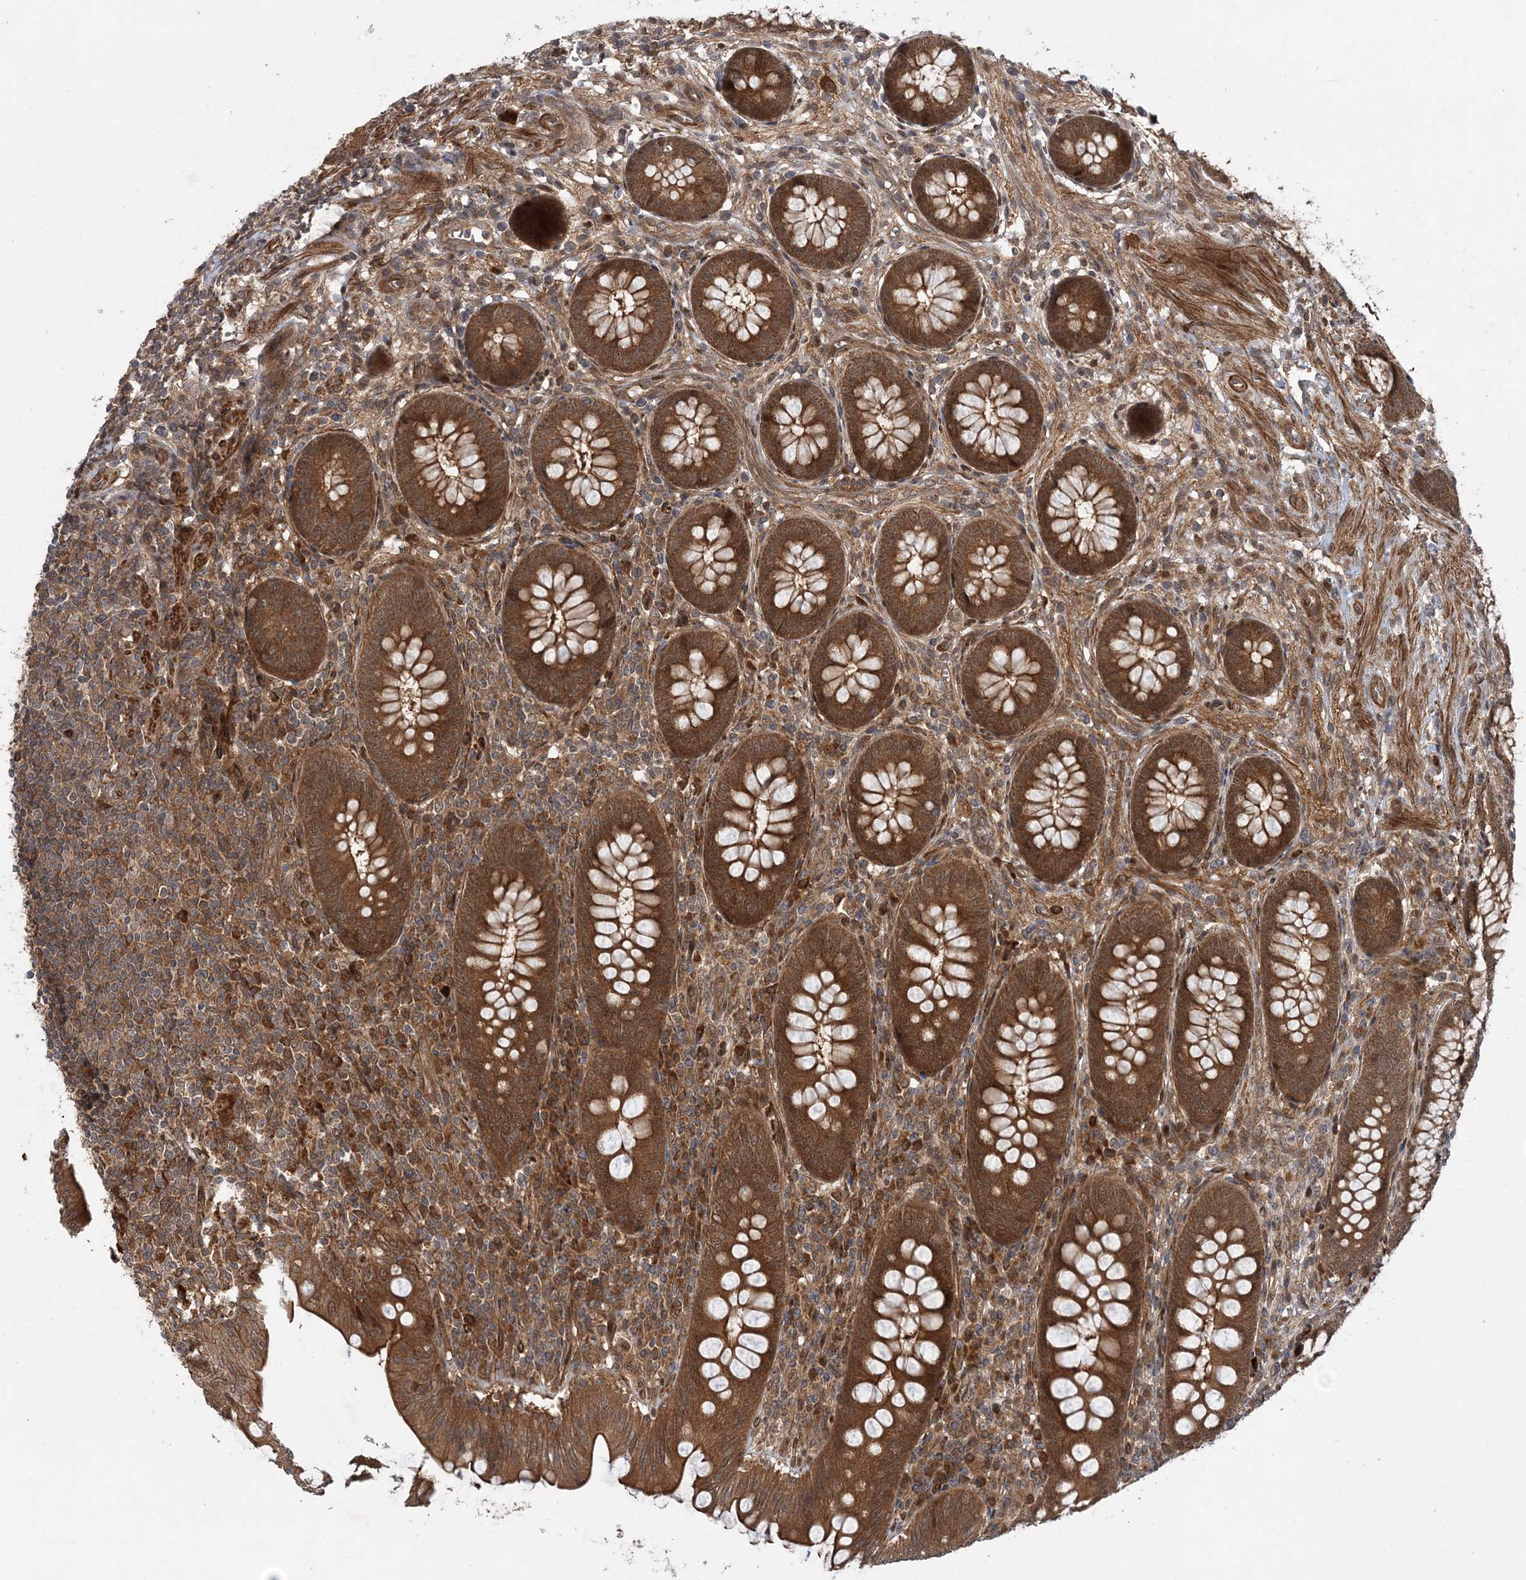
{"staining": {"intensity": "strong", "quantity": ">75%", "location": "cytoplasmic/membranous"}, "tissue": "appendix", "cell_type": "Glandular cells", "image_type": "normal", "snomed": [{"axis": "morphology", "description": "Normal tissue, NOS"}, {"axis": "topography", "description": "Appendix"}], "caption": "Protein expression by immunohistochemistry reveals strong cytoplasmic/membranous staining in approximately >75% of glandular cells in unremarkable appendix. (Brightfield microscopy of DAB IHC at high magnification).", "gene": "UBTD2", "patient": {"sex": "male", "age": 14}}